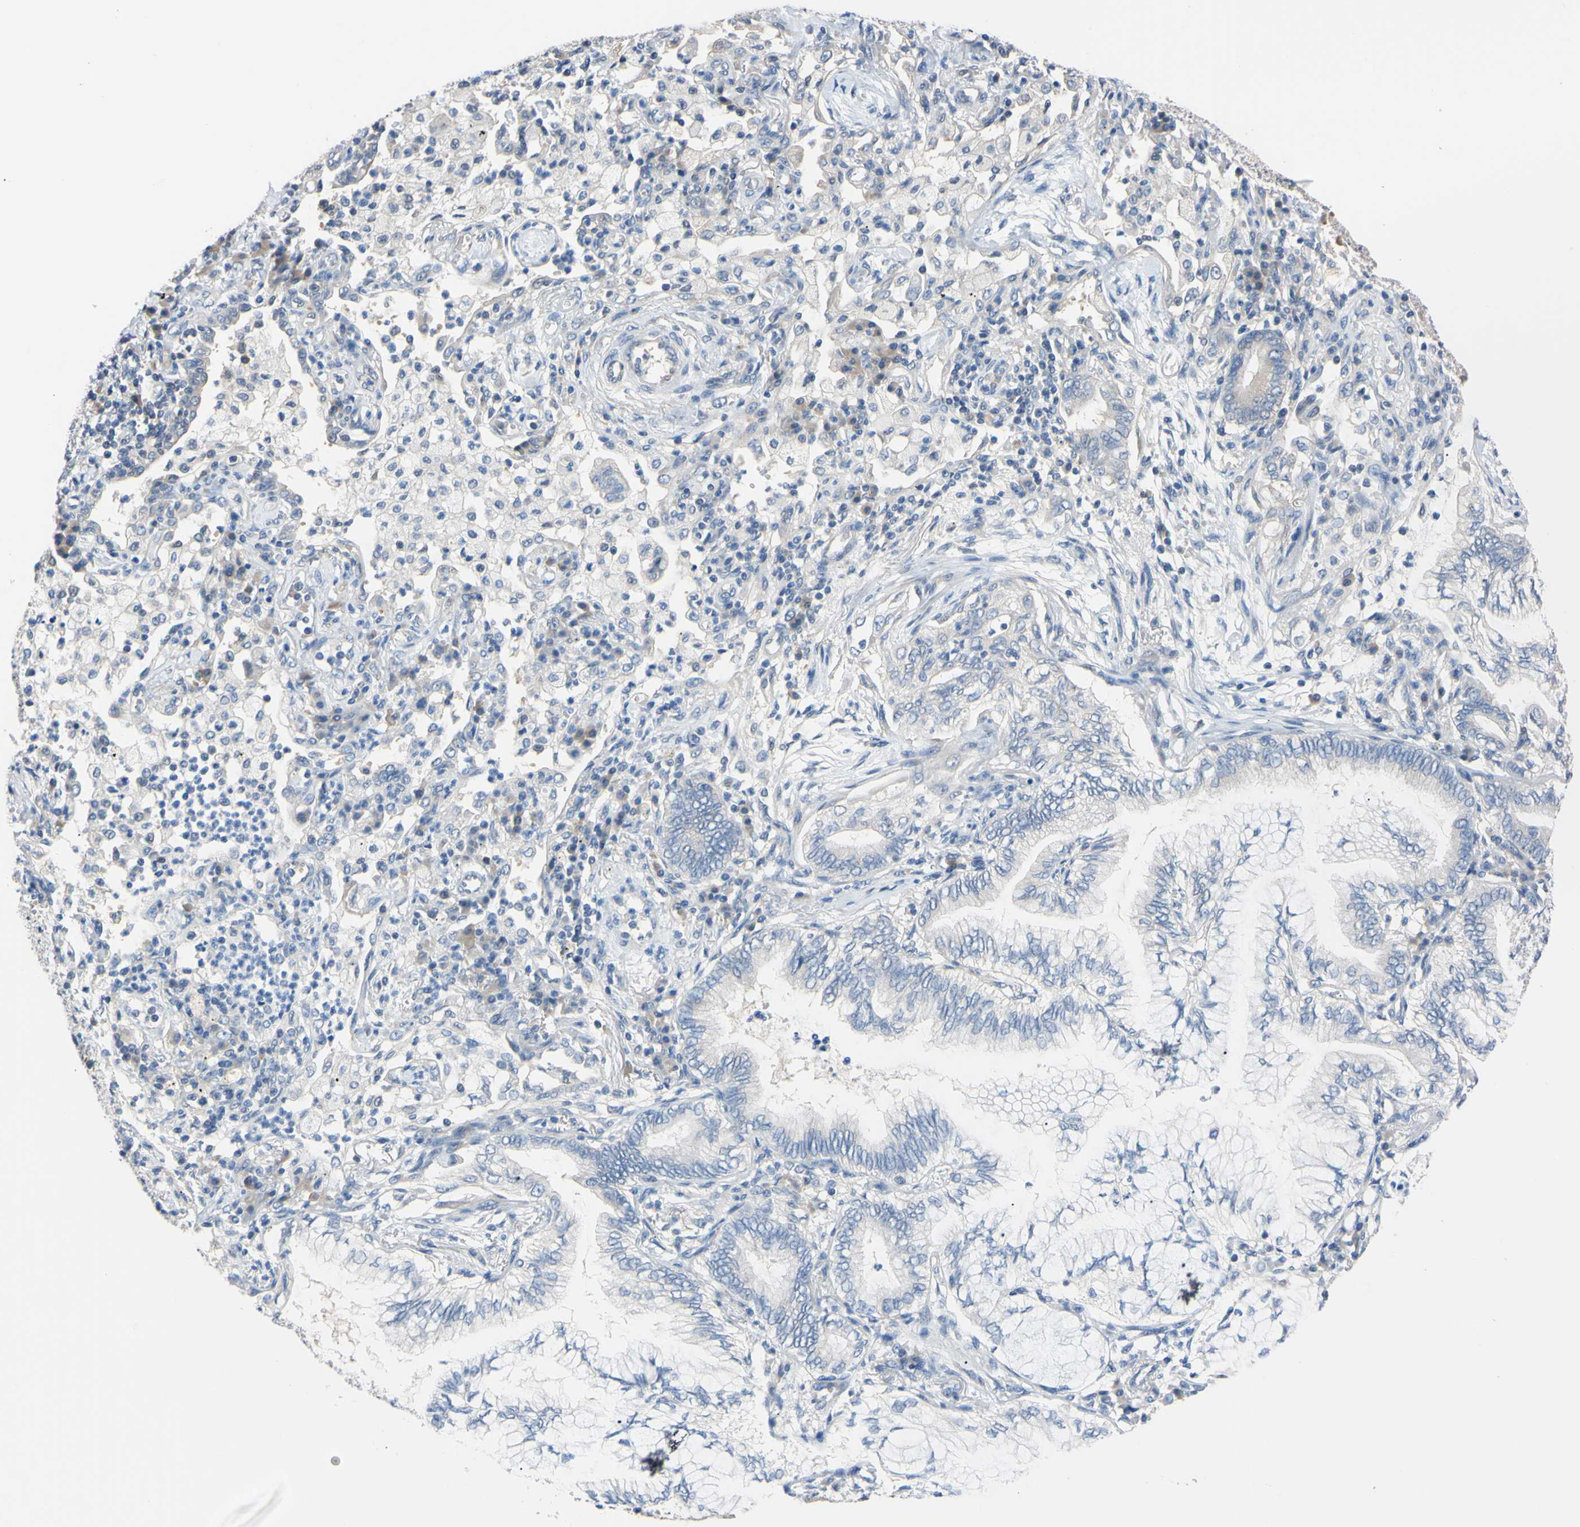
{"staining": {"intensity": "negative", "quantity": "none", "location": "none"}, "tissue": "lung cancer", "cell_type": "Tumor cells", "image_type": "cancer", "snomed": [{"axis": "morphology", "description": "Normal tissue, NOS"}, {"axis": "morphology", "description": "Adenocarcinoma, NOS"}, {"axis": "topography", "description": "Bronchus"}, {"axis": "topography", "description": "Lung"}], "caption": "This is a micrograph of immunohistochemistry staining of lung cancer, which shows no staining in tumor cells.", "gene": "RARS1", "patient": {"sex": "female", "age": 70}}